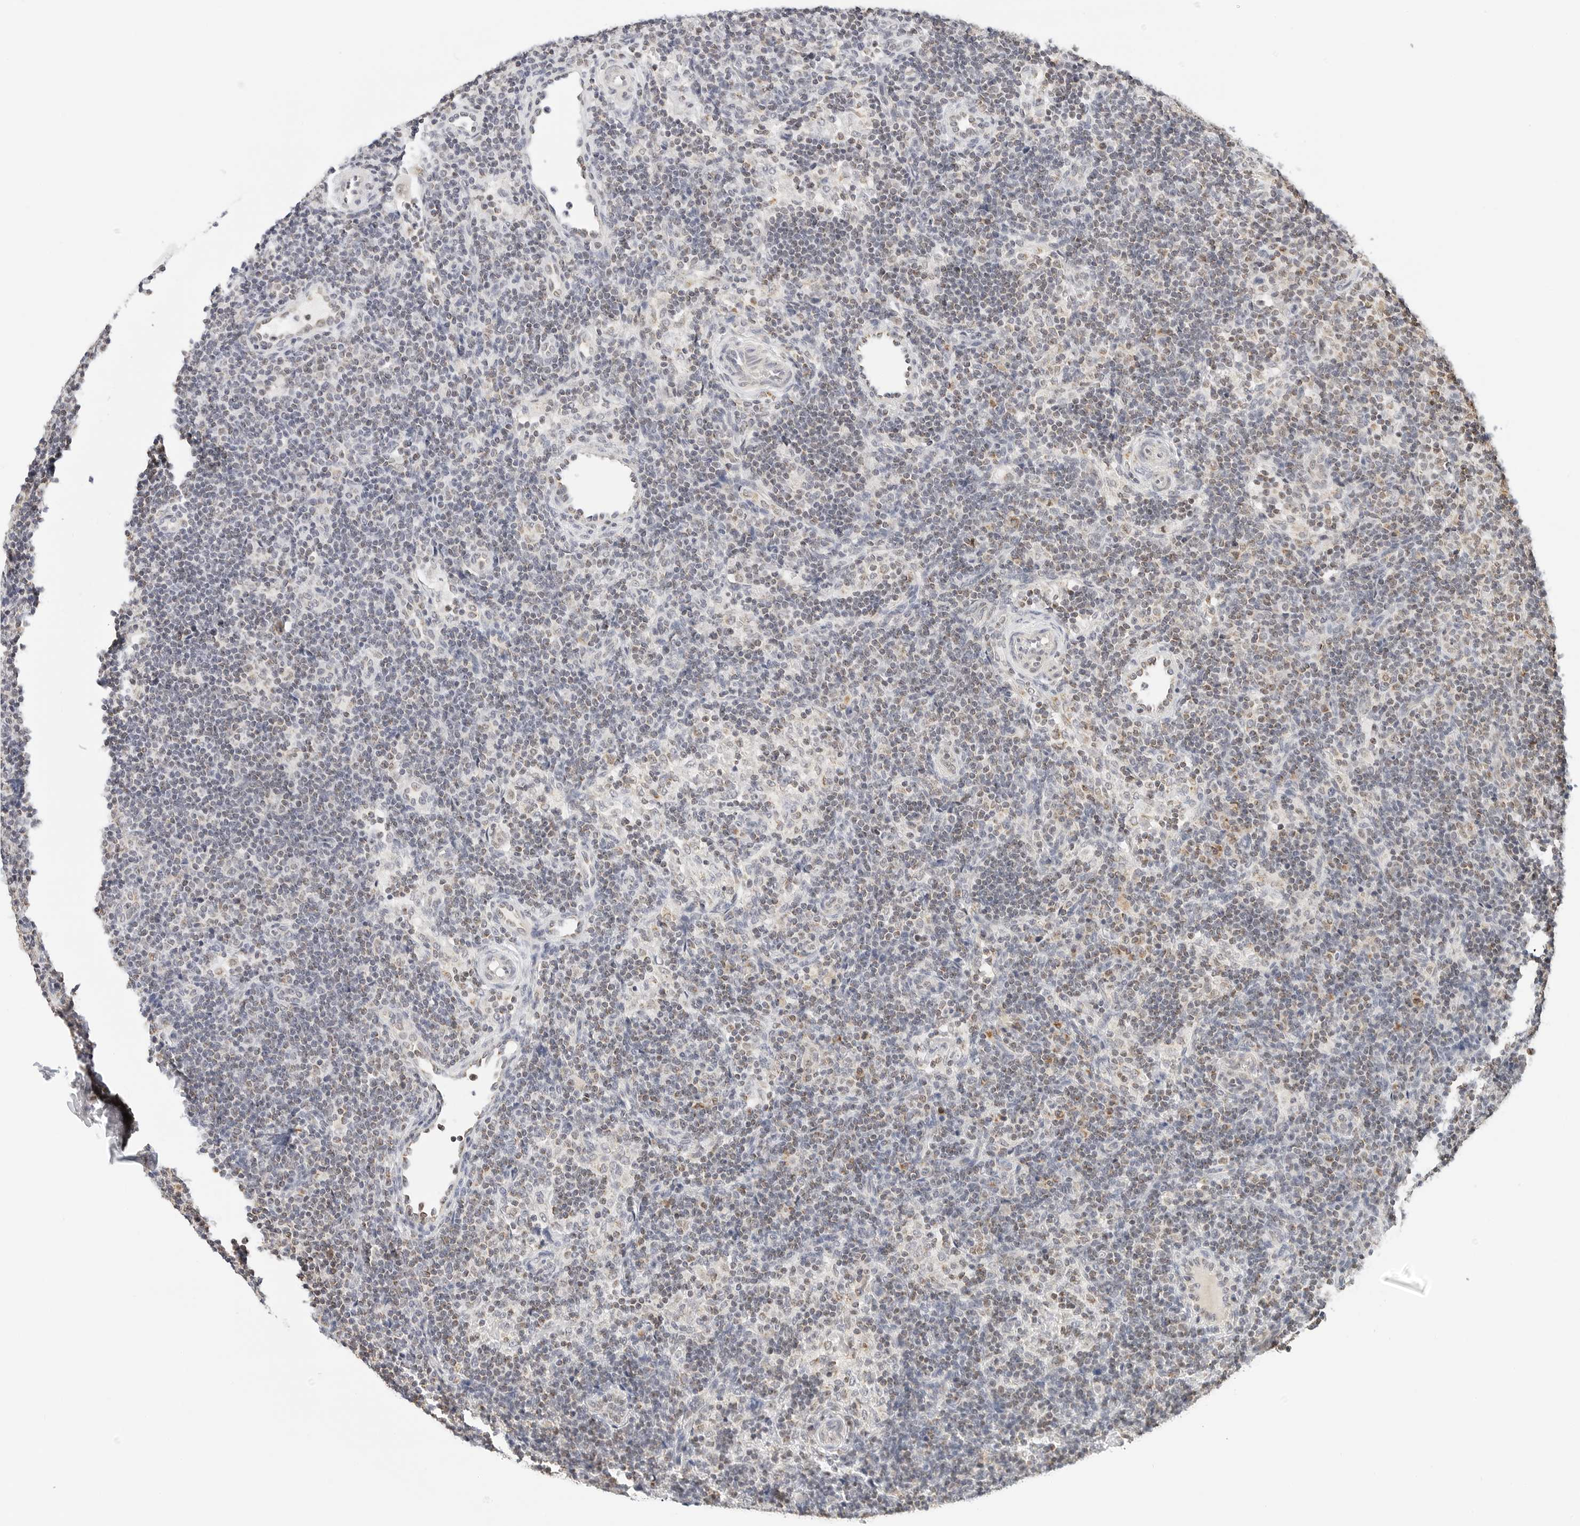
{"staining": {"intensity": "moderate", "quantity": "<25%", "location": "cytoplasmic/membranous"}, "tissue": "lymph node", "cell_type": "Germinal center cells", "image_type": "normal", "snomed": [{"axis": "morphology", "description": "Normal tissue, NOS"}, {"axis": "topography", "description": "Lymph node"}], "caption": "Lymph node stained with a brown dye displays moderate cytoplasmic/membranous positive positivity in about <25% of germinal center cells.", "gene": "ATL1", "patient": {"sex": "female", "age": 22}}